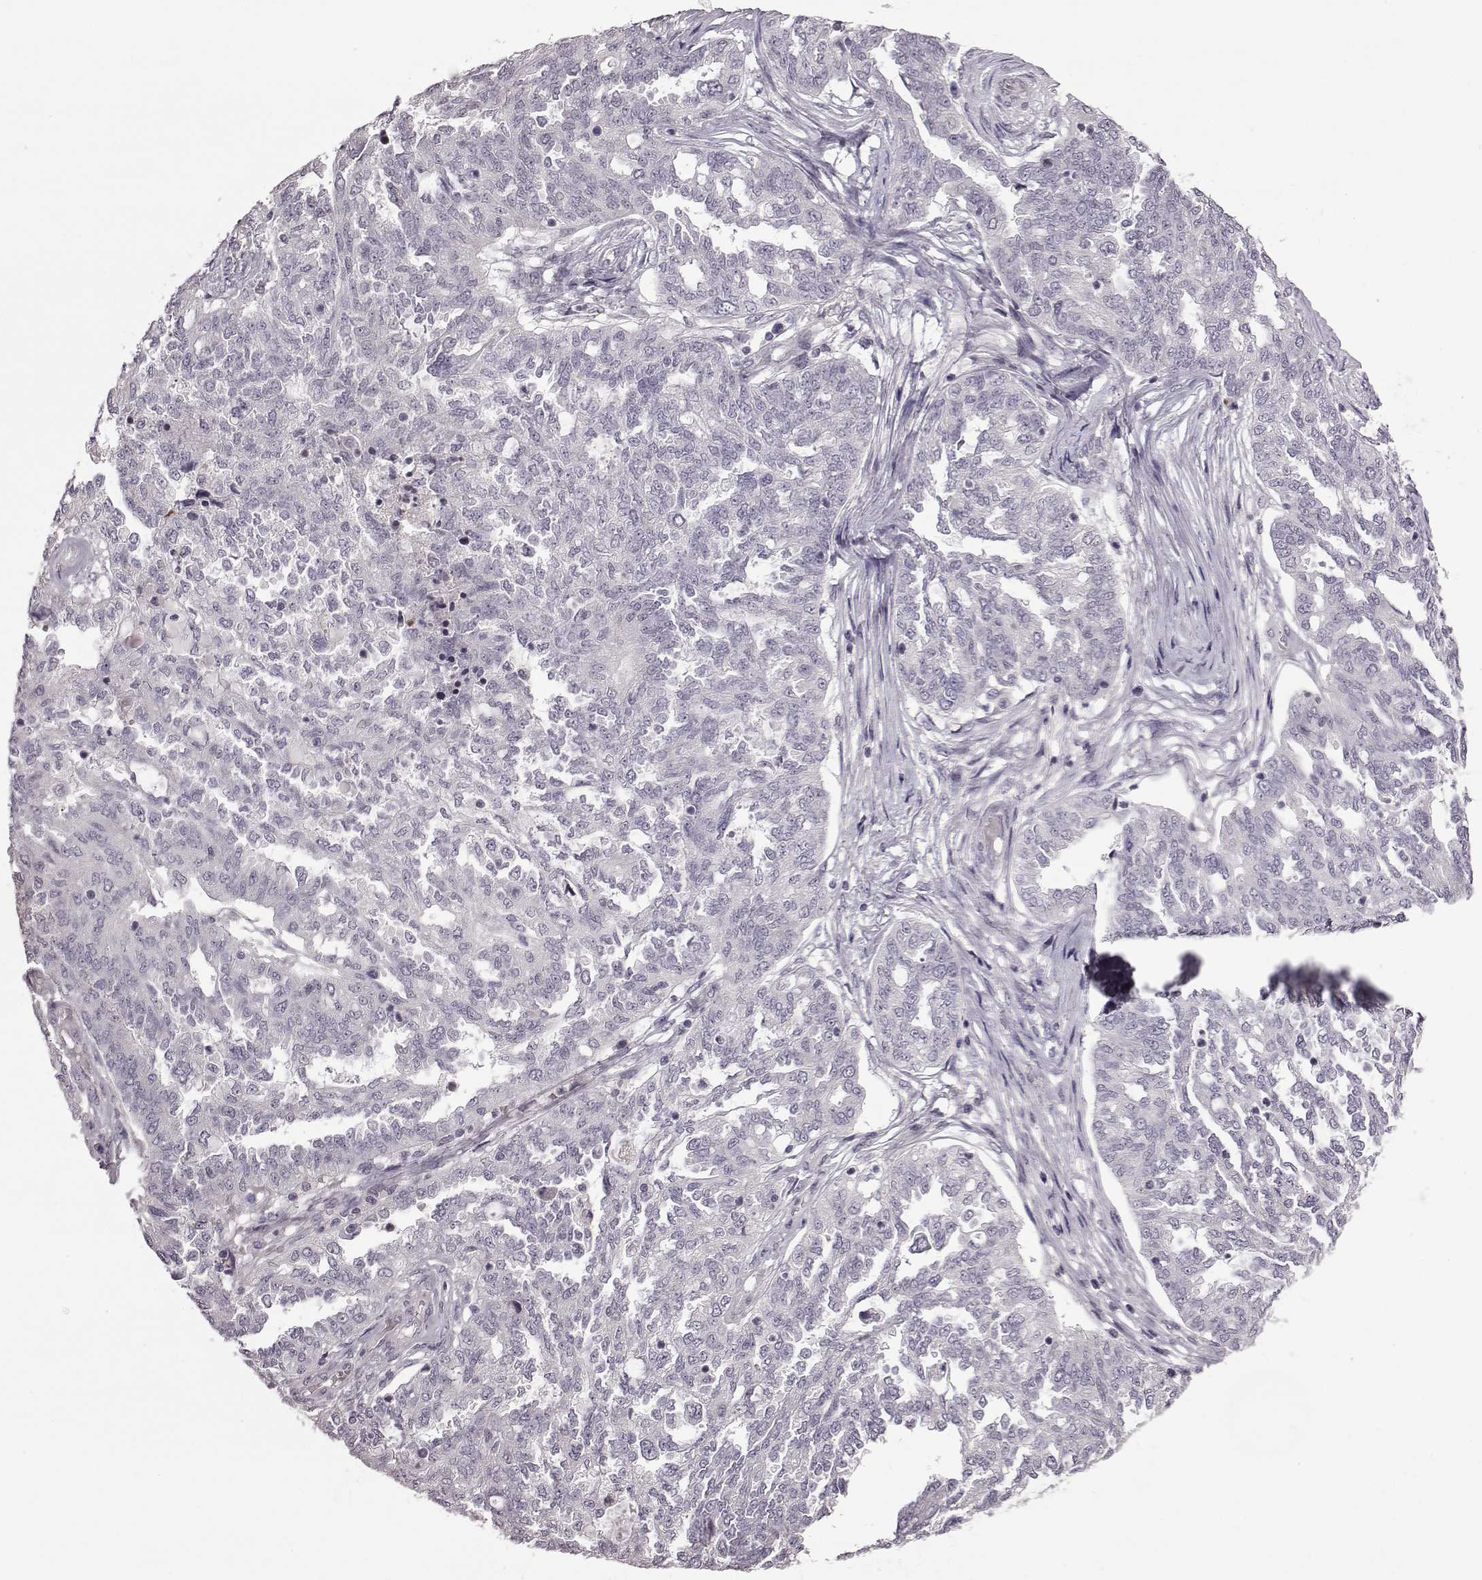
{"staining": {"intensity": "negative", "quantity": "none", "location": "none"}, "tissue": "ovarian cancer", "cell_type": "Tumor cells", "image_type": "cancer", "snomed": [{"axis": "morphology", "description": "Cystadenocarcinoma, serous, NOS"}, {"axis": "topography", "description": "Ovary"}], "caption": "The image shows no significant staining in tumor cells of ovarian cancer (serous cystadenocarcinoma).", "gene": "GAL", "patient": {"sex": "female", "age": 67}}